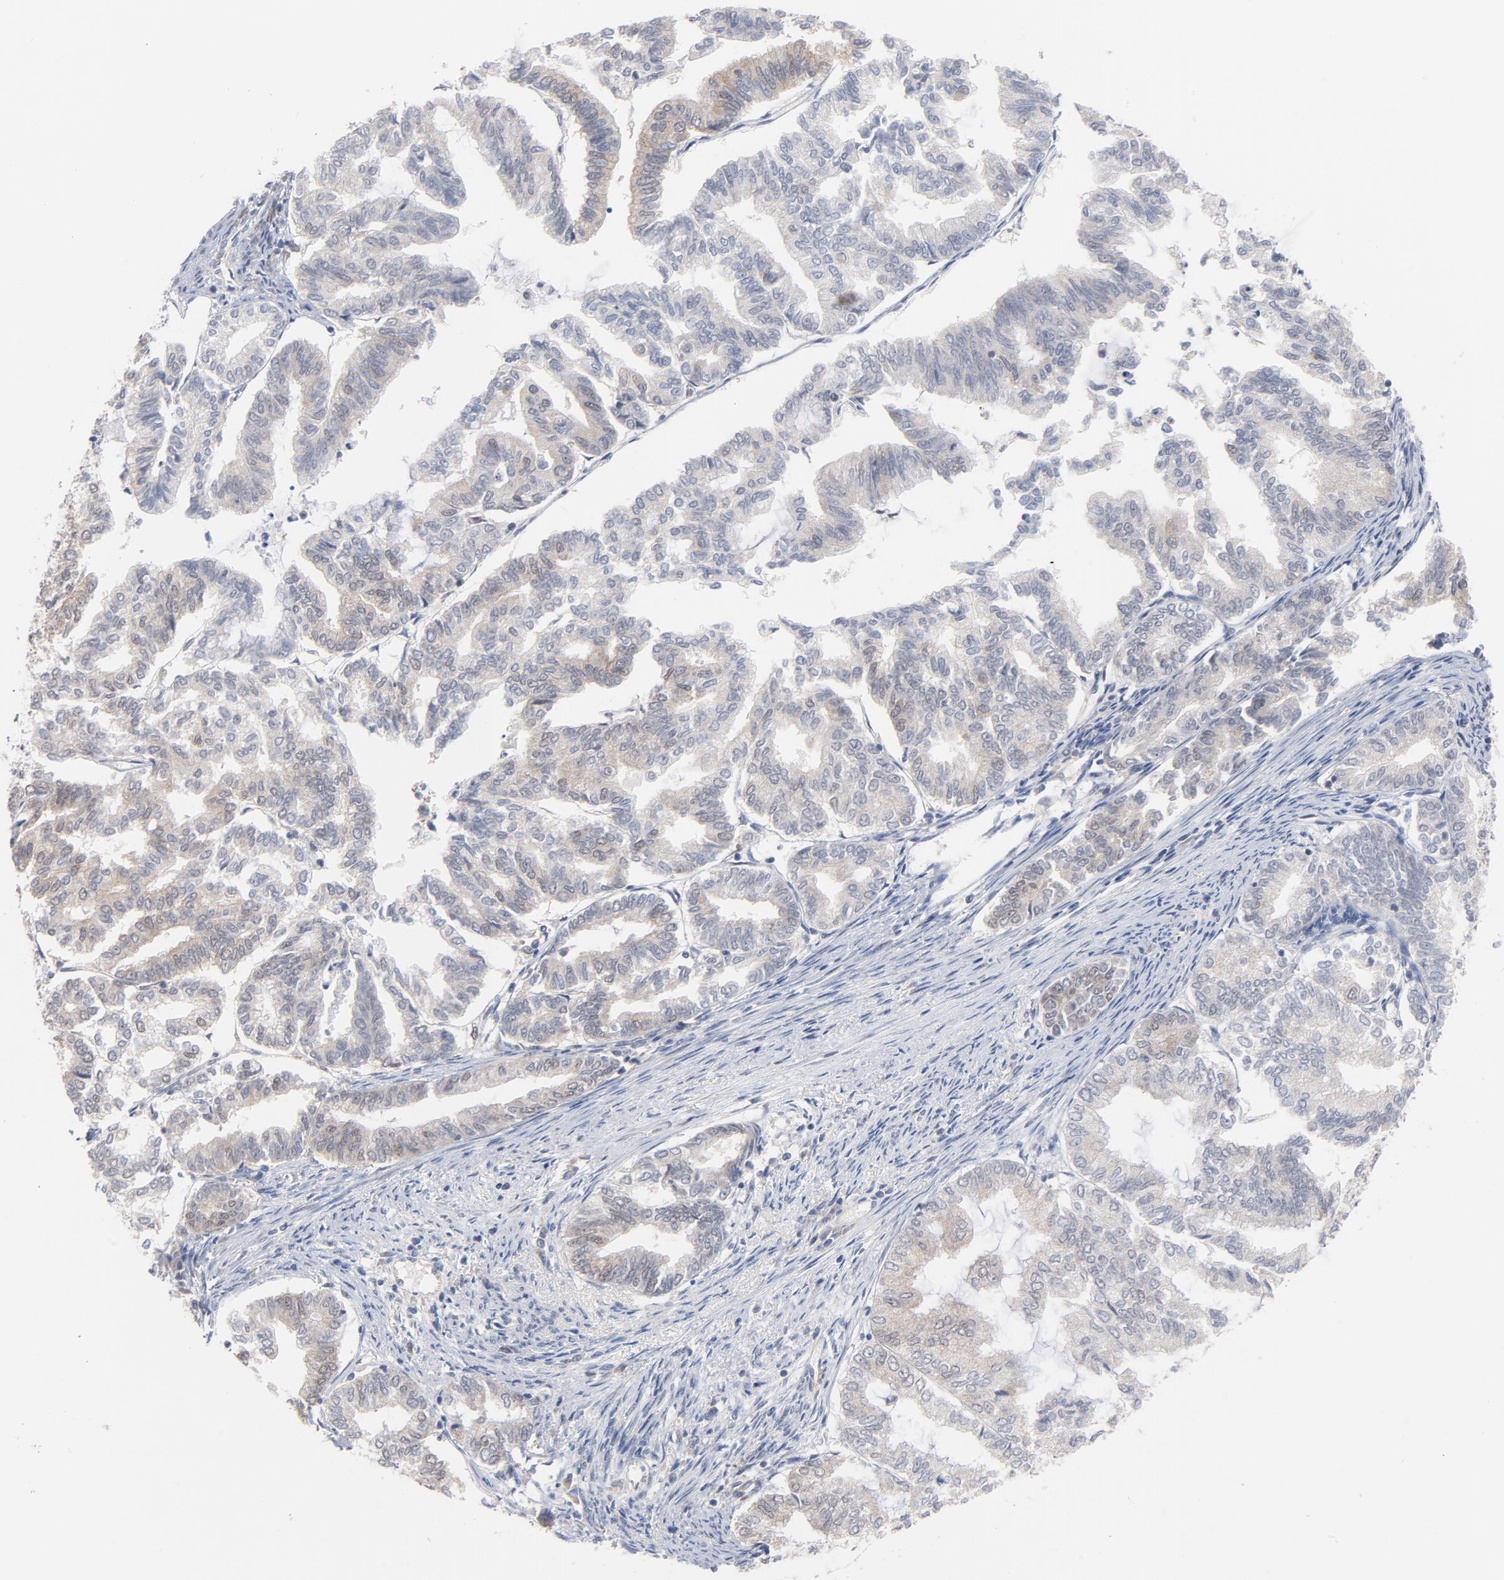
{"staining": {"intensity": "negative", "quantity": "none", "location": "none"}, "tissue": "endometrial cancer", "cell_type": "Tumor cells", "image_type": "cancer", "snomed": [{"axis": "morphology", "description": "Adenocarcinoma, NOS"}, {"axis": "topography", "description": "Endometrium"}], "caption": "Micrograph shows no protein positivity in tumor cells of endometrial adenocarcinoma tissue.", "gene": "UBL4A", "patient": {"sex": "female", "age": 79}}